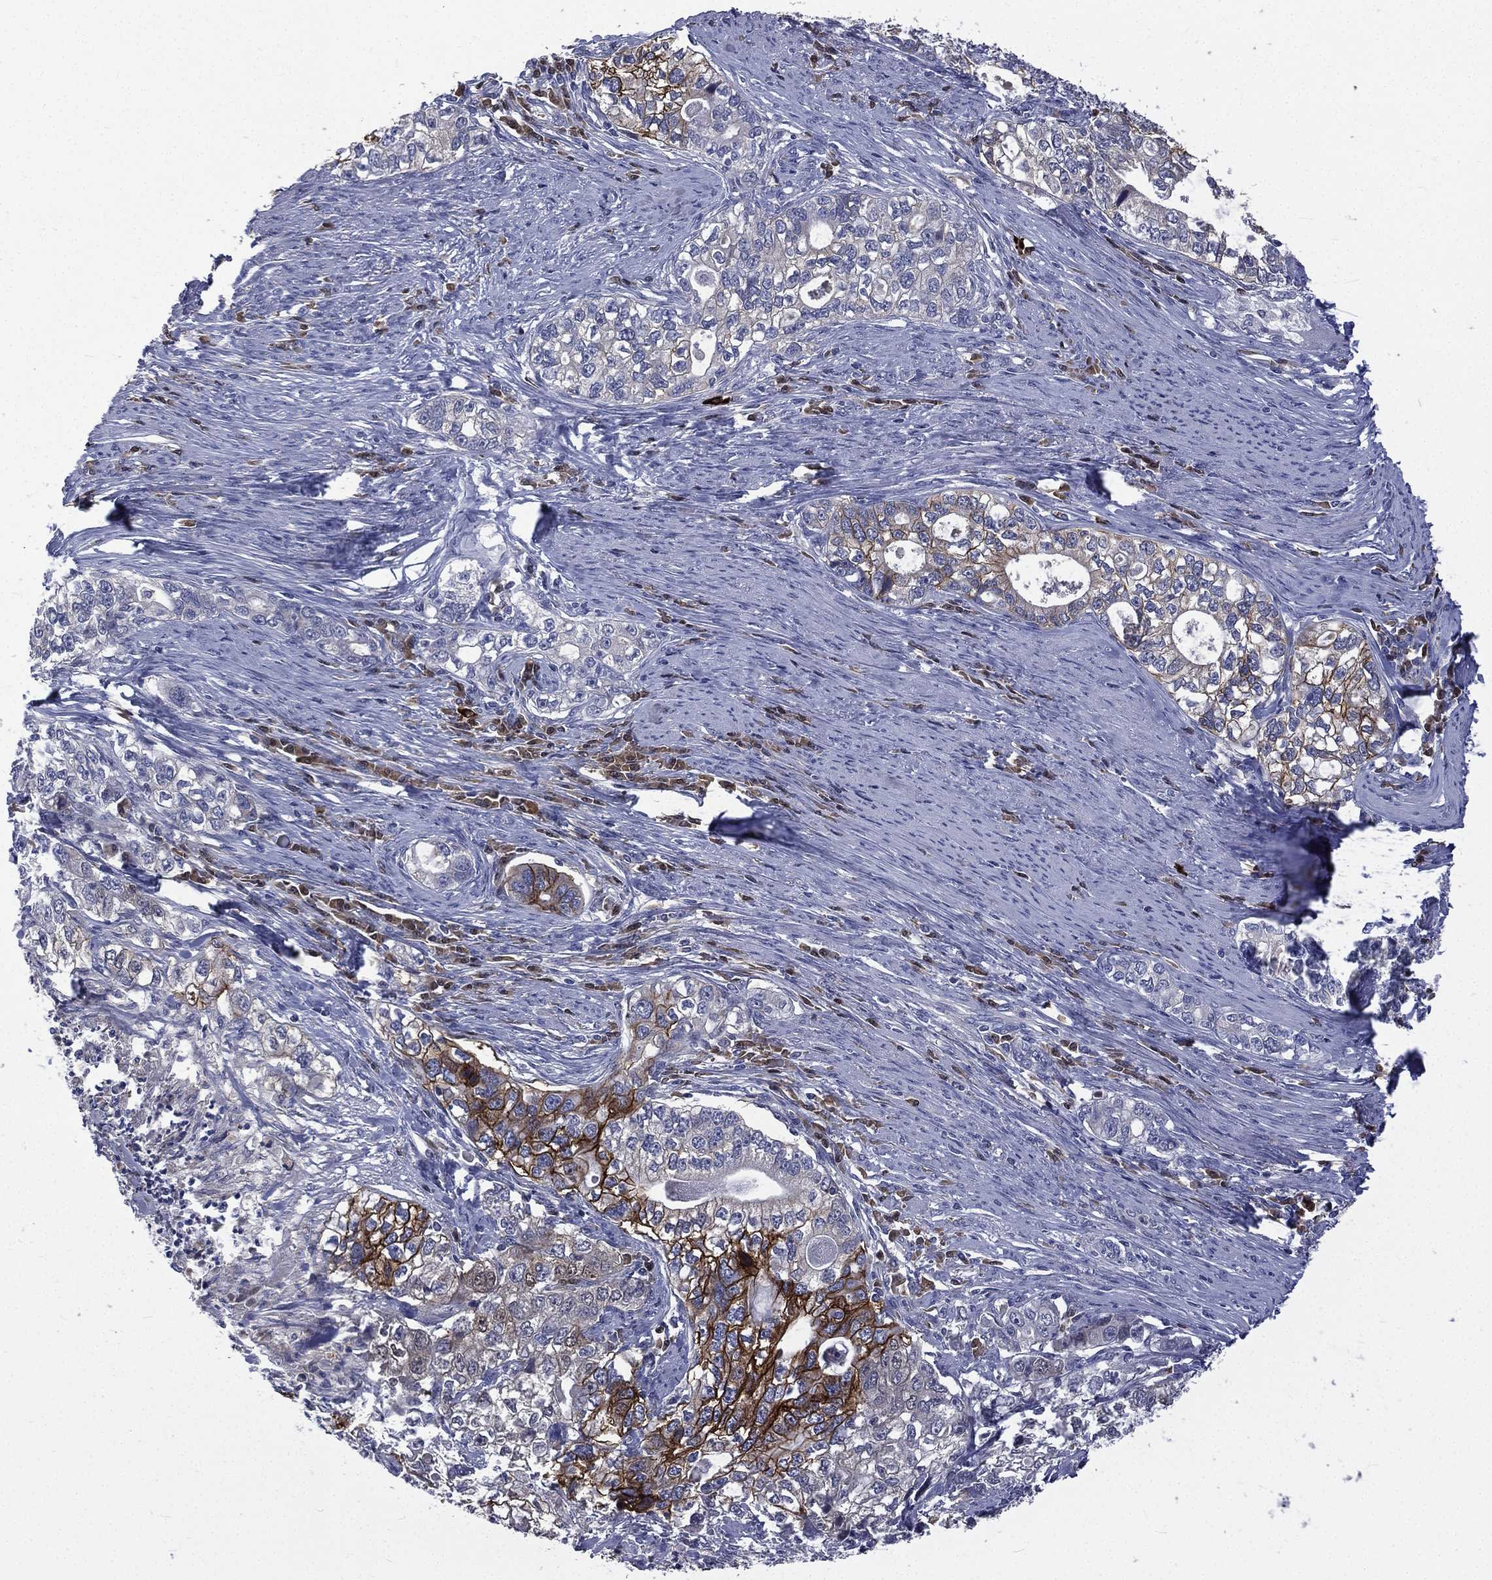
{"staining": {"intensity": "strong", "quantity": "<25%", "location": "cytoplasmic/membranous"}, "tissue": "stomach cancer", "cell_type": "Tumor cells", "image_type": "cancer", "snomed": [{"axis": "morphology", "description": "Adenocarcinoma, NOS"}, {"axis": "topography", "description": "Stomach, lower"}], "caption": "A micrograph showing strong cytoplasmic/membranous staining in approximately <25% of tumor cells in stomach cancer, as visualized by brown immunohistochemical staining.", "gene": "CA12", "patient": {"sex": "female", "age": 72}}